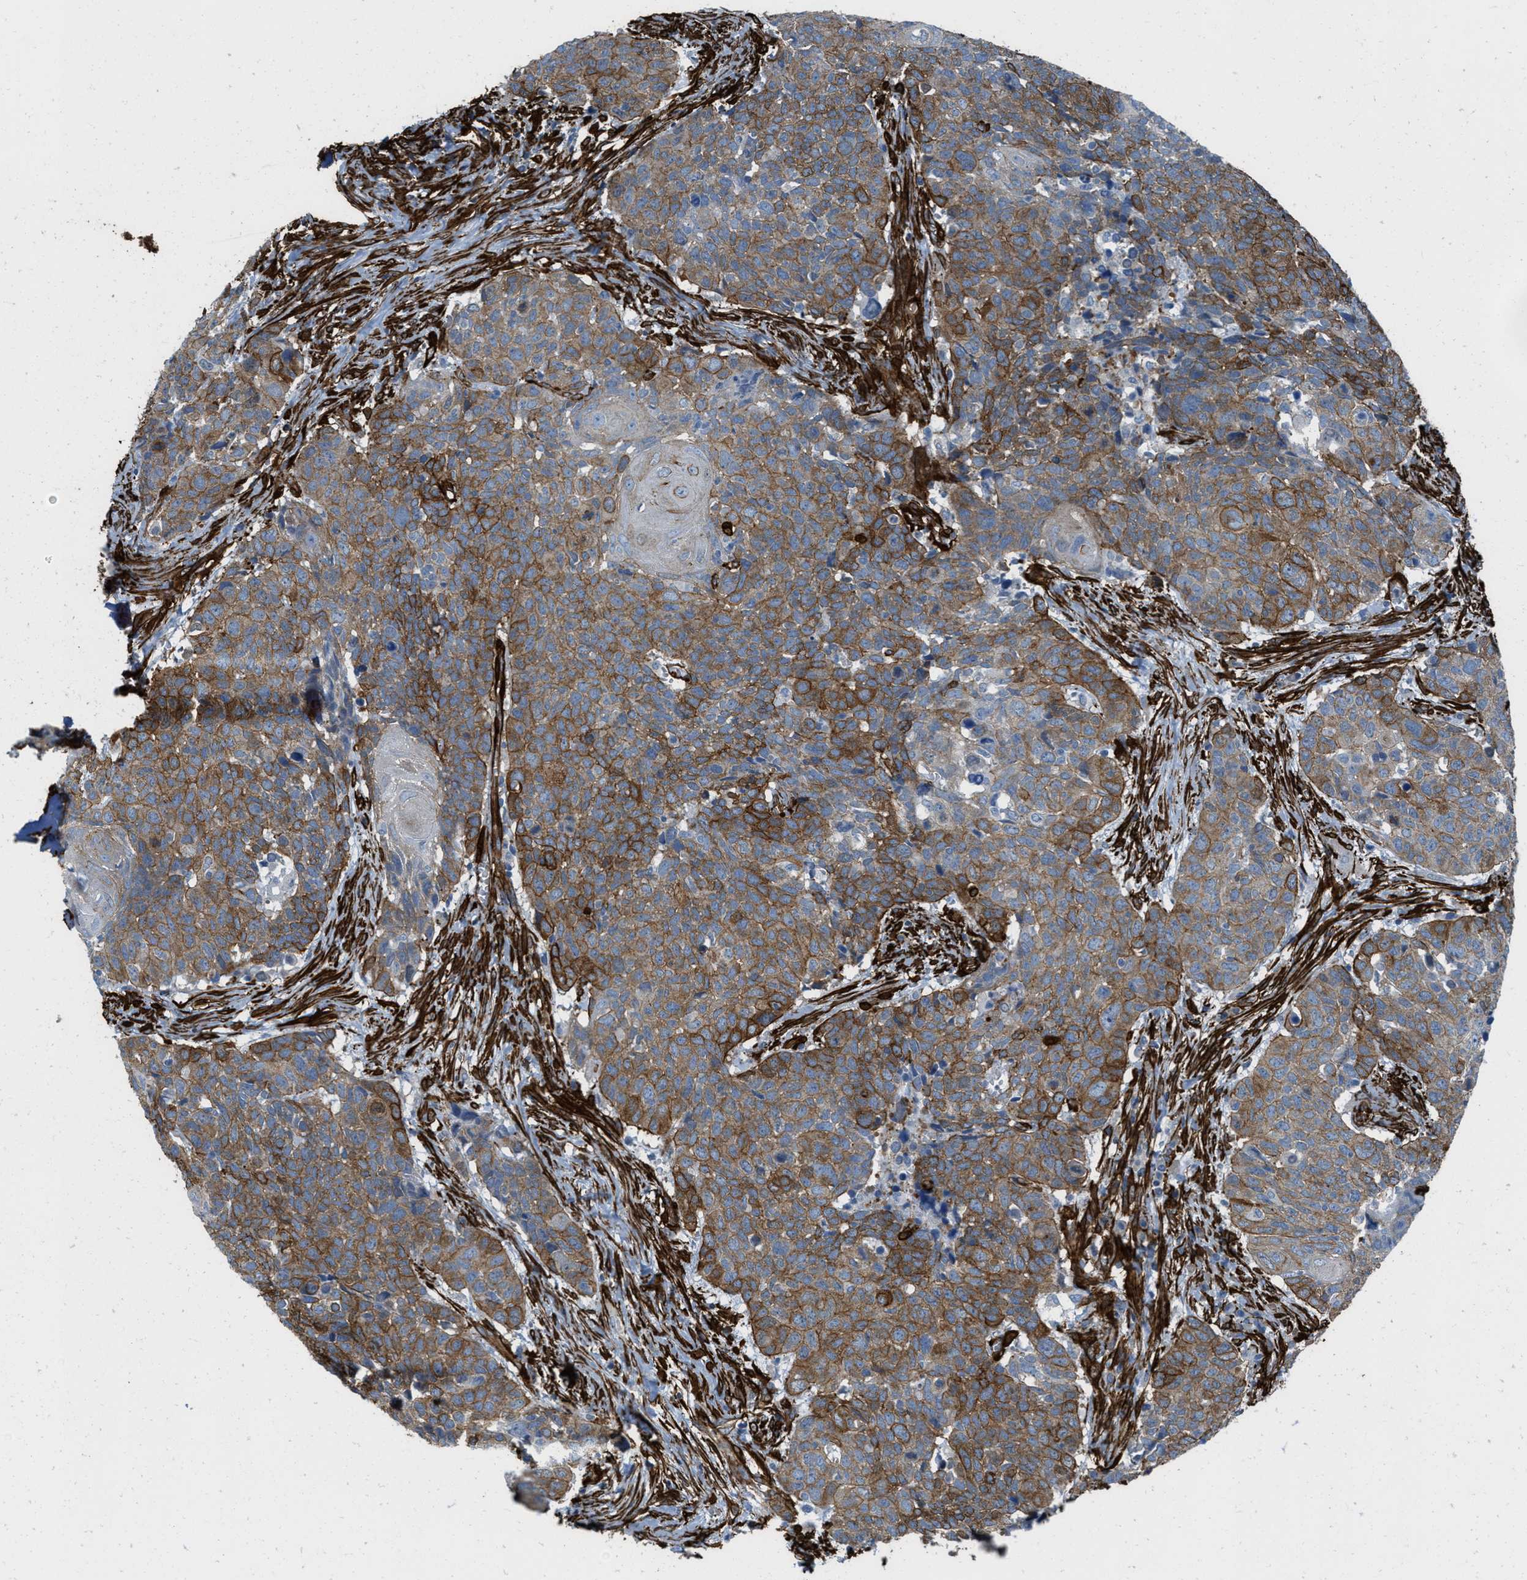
{"staining": {"intensity": "moderate", "quantity": ">75%", "location": "cytoplasmic/membranous"}, "tissue": "head and neck cancer", "cell_type": "Tumor cells", "image_type": "cancer", "snomed": [{"axis": "morphology", "description": "Squamous cell carcinoma, NOS"}, {"axis": "topography", "description": "Head-Neck"}], "caption": "IHC histopathology image of neoplastic tissue: head and neck cancer (squamous cell carcinoma) stained using IHC reveals medium levels of moderate protein expression localized specifically in the cytoplasmic/membranous of tumor cells, appearing as a cytoplasmic/membranous brown color.", "gene": "CALD1", "patient": {"sex": "male", "age": 66}}